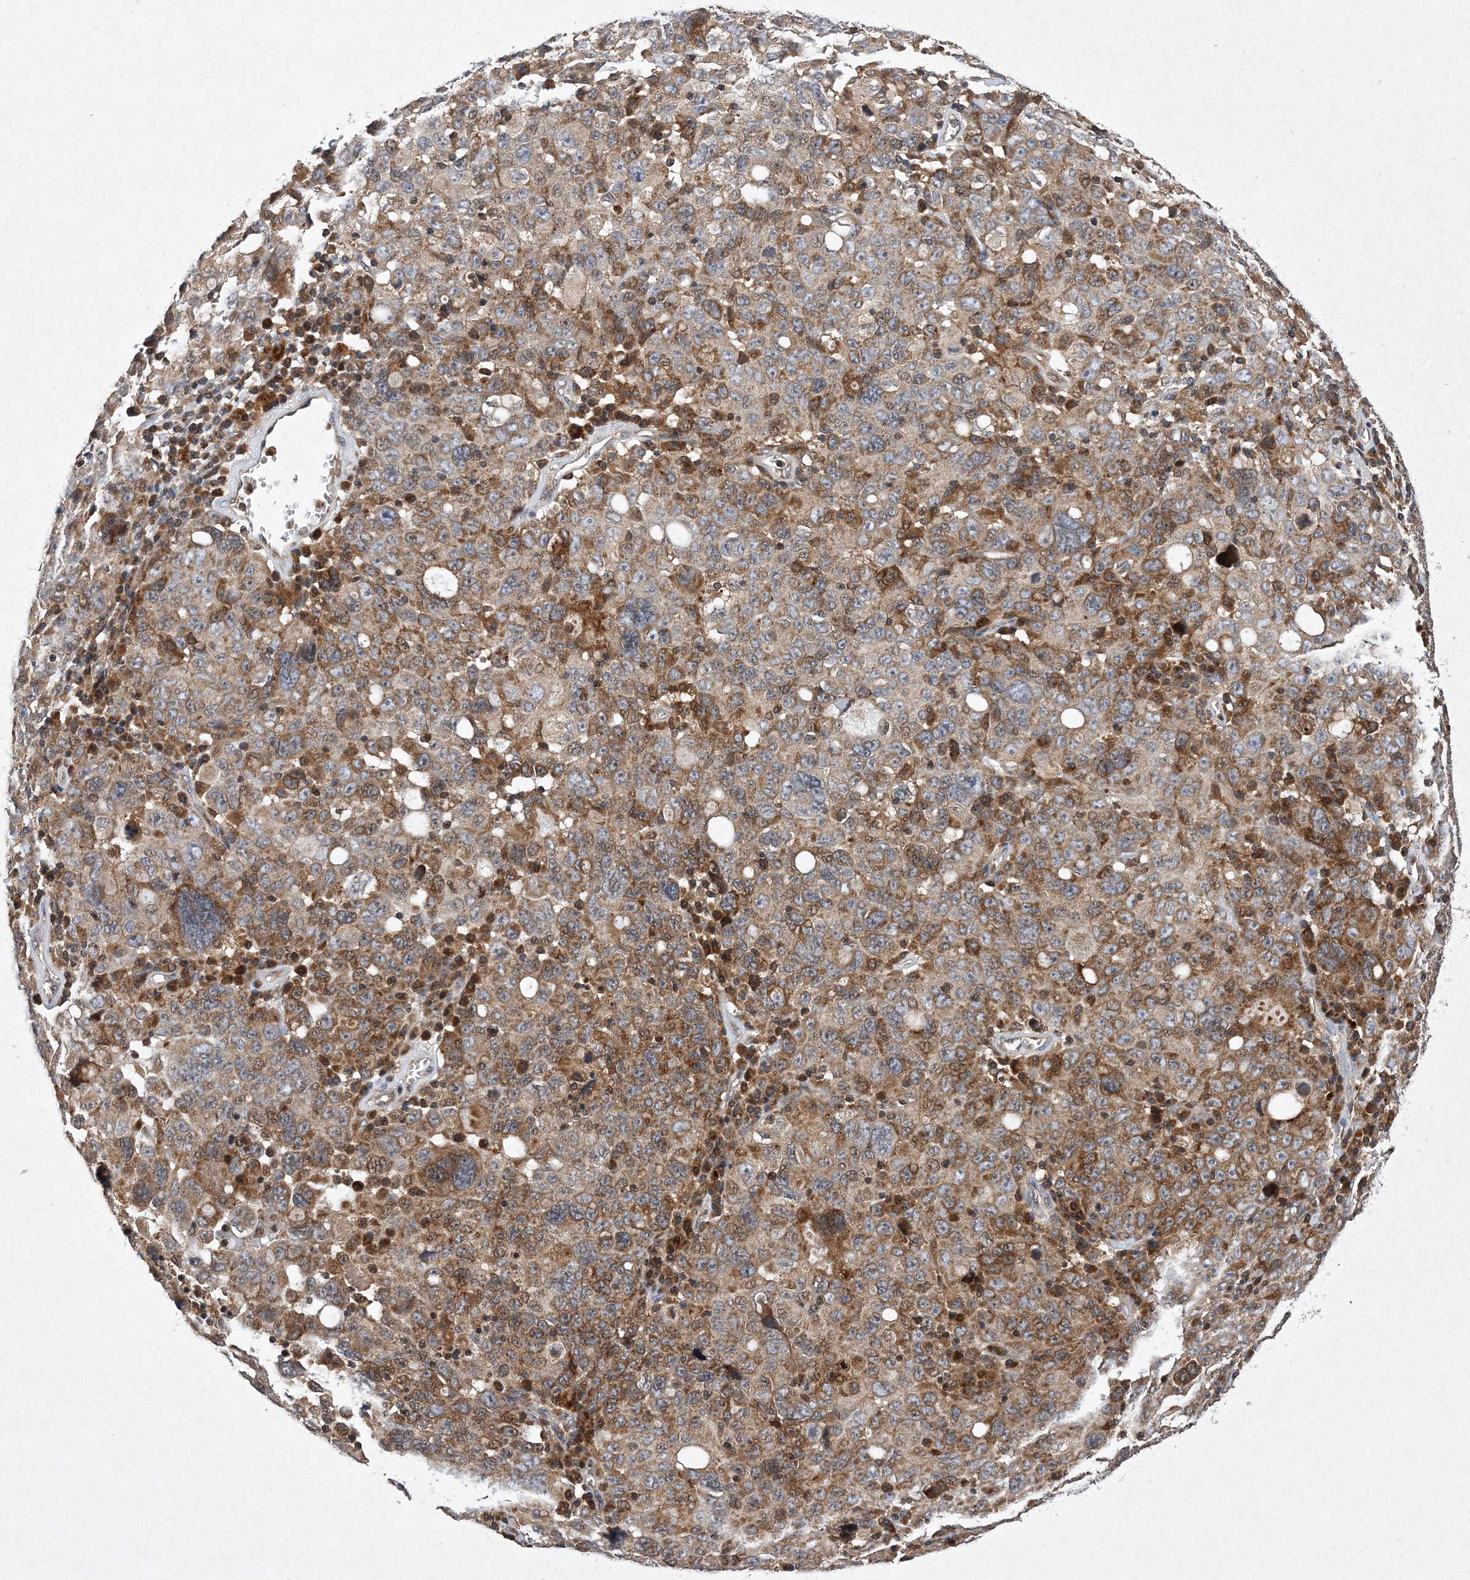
{"staining": {"intensity": "moderate", "quantity": ">75%", "location": "cytoplasmic/membranous"}, "tissue": "ovarian cancer", "cell_type": "Tumor cells", "image_type": "cancer", "snomed": [{"axis": "morphology", "description": "Carcinoma, endometroid"}, {"axis": "topography", "description": "Ovary"}], "caption": "The immunohistochemical stain labels moderate cytoplasmic/membranous staining in tumor cells of ovarian cancer tissue. (IHC, brightfield microscopy, high magnification).", "gene": "PROSER1", "patient": {"sex": "female", "age": 62}}